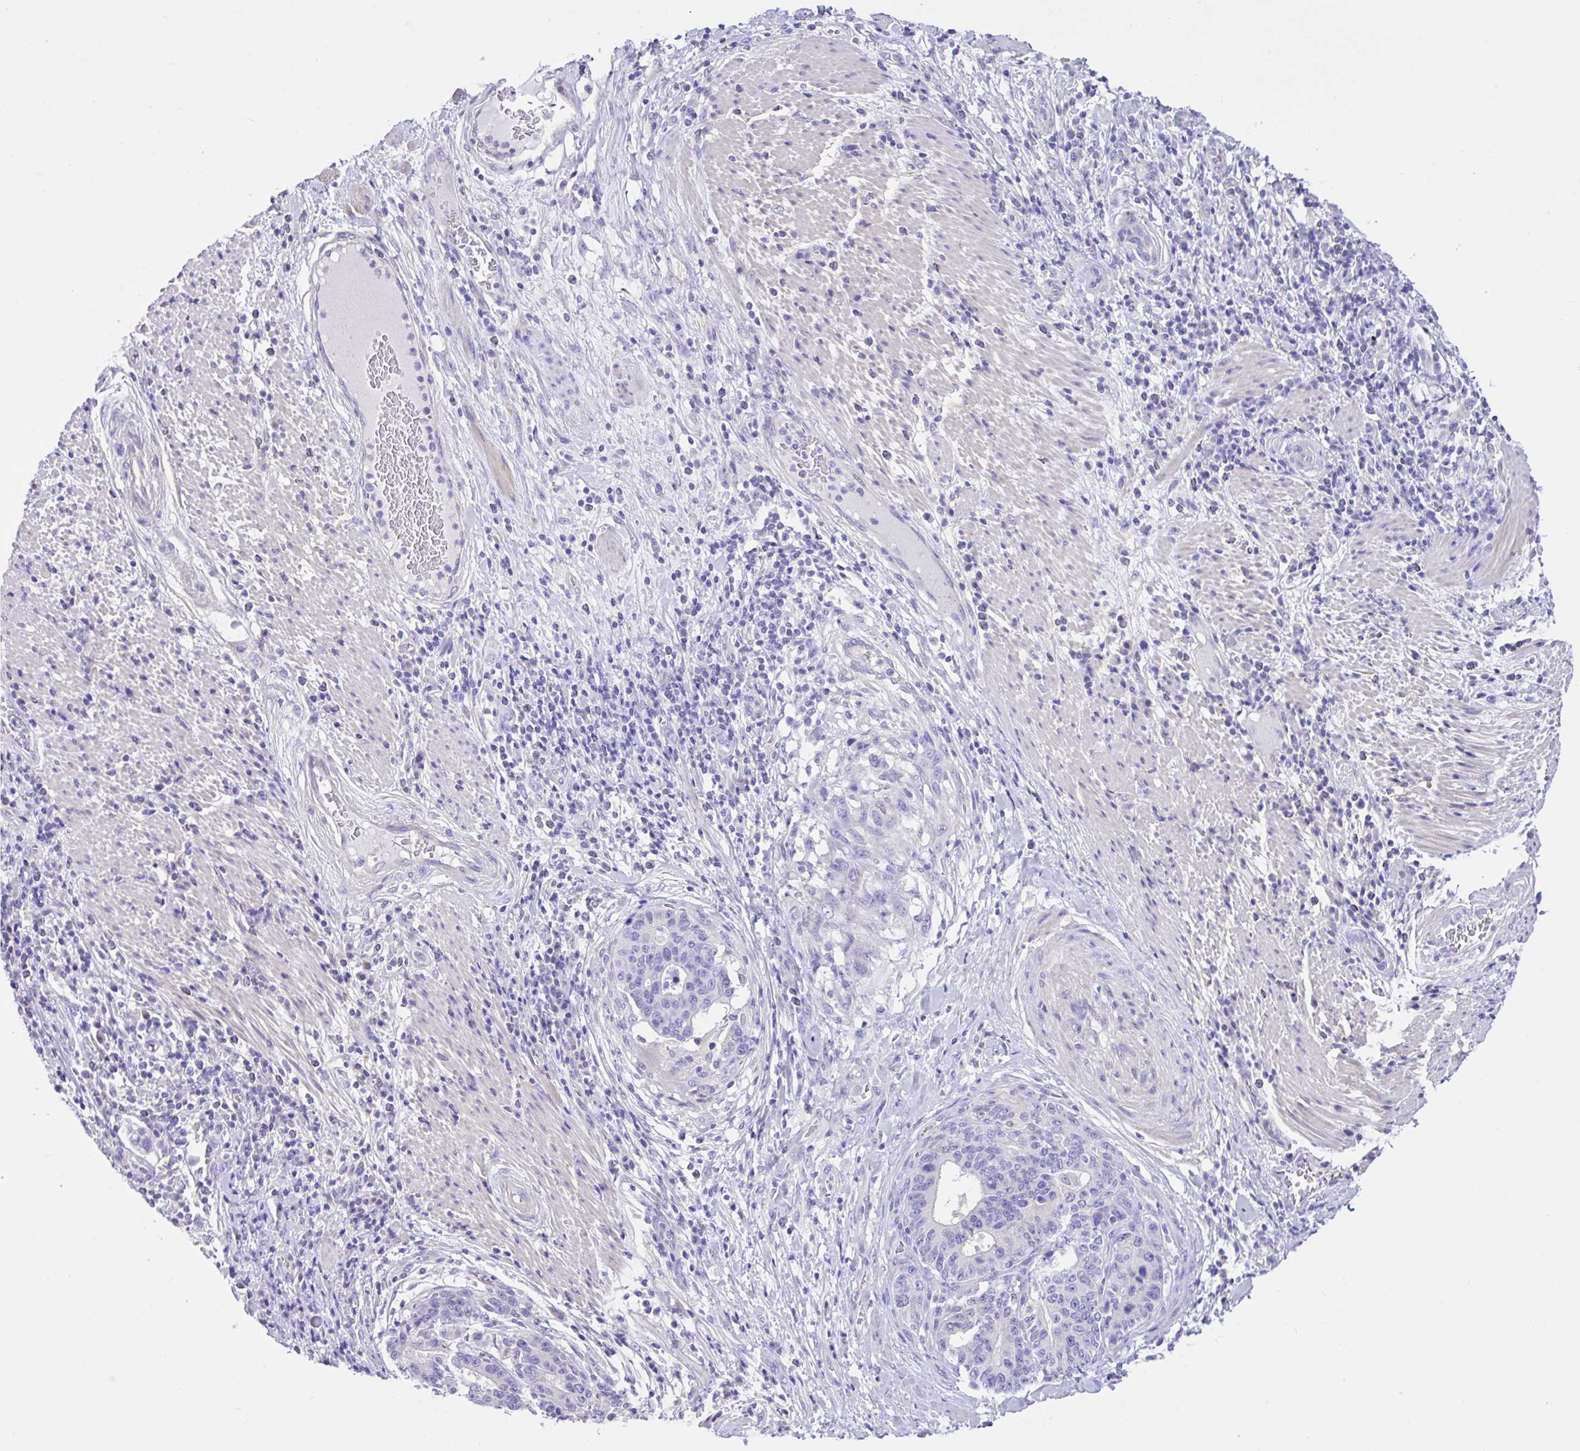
{"staining": {"intensity": "negative", "quantity": "none", "location": "none"}, "tissue": "stomach cancer", "cell_type": "Tumor cells", "image_type": "cancer", "snomed": [{"axis": "morphology", "description": "Normal tissue, NOS"}, {"axis": "morphology", "description": "Adenocarcinoma, NOS"}, {"axis": "topography", "description": "Stomach"}], "caption": "The histopathology image displays no significant expression in tumor cells of stomach adenocarcinoma.", "gene": "ANO4", "patient": {"sex": "female", "age": 64}}